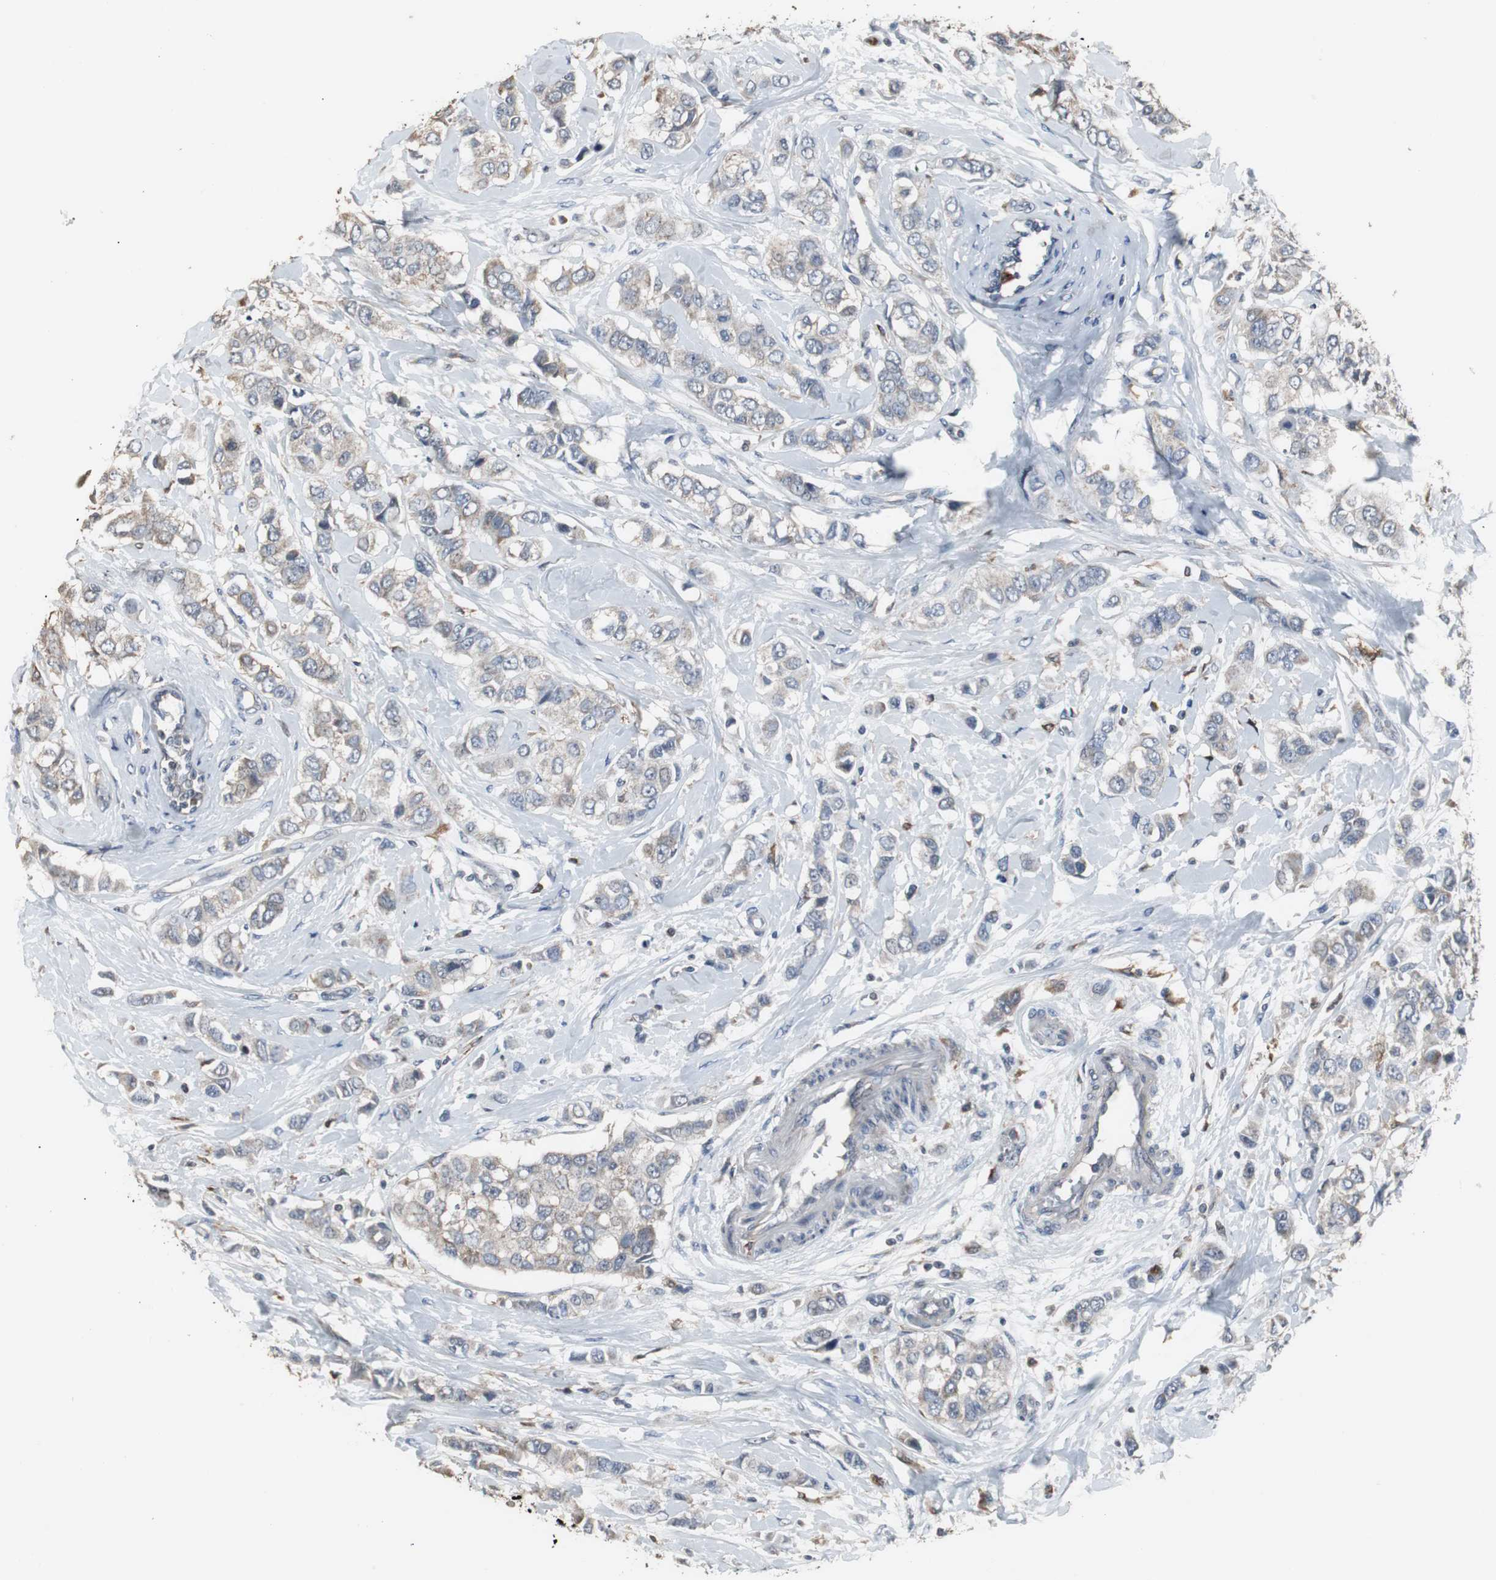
{"staining": {"intensity": "weak", "quantity": ">75%", "location": "cytoplasmic/membranous"}, "tissue": "breast cancer", "cell_type": "Tumor cells", "image_type": "cancer", "snomed": [{"axis": "morphology", "description": "Duct carcinoma"}, {"axis": "topography", "description": "Breast"}], "caption": "Protein staining displays weak cytoplasmic/membranous expression in approximately >75% of tumor cells in breast intraductal carcinoma.", "gene": "NCF2", "patient": {"sex": "female", "age": 50}}